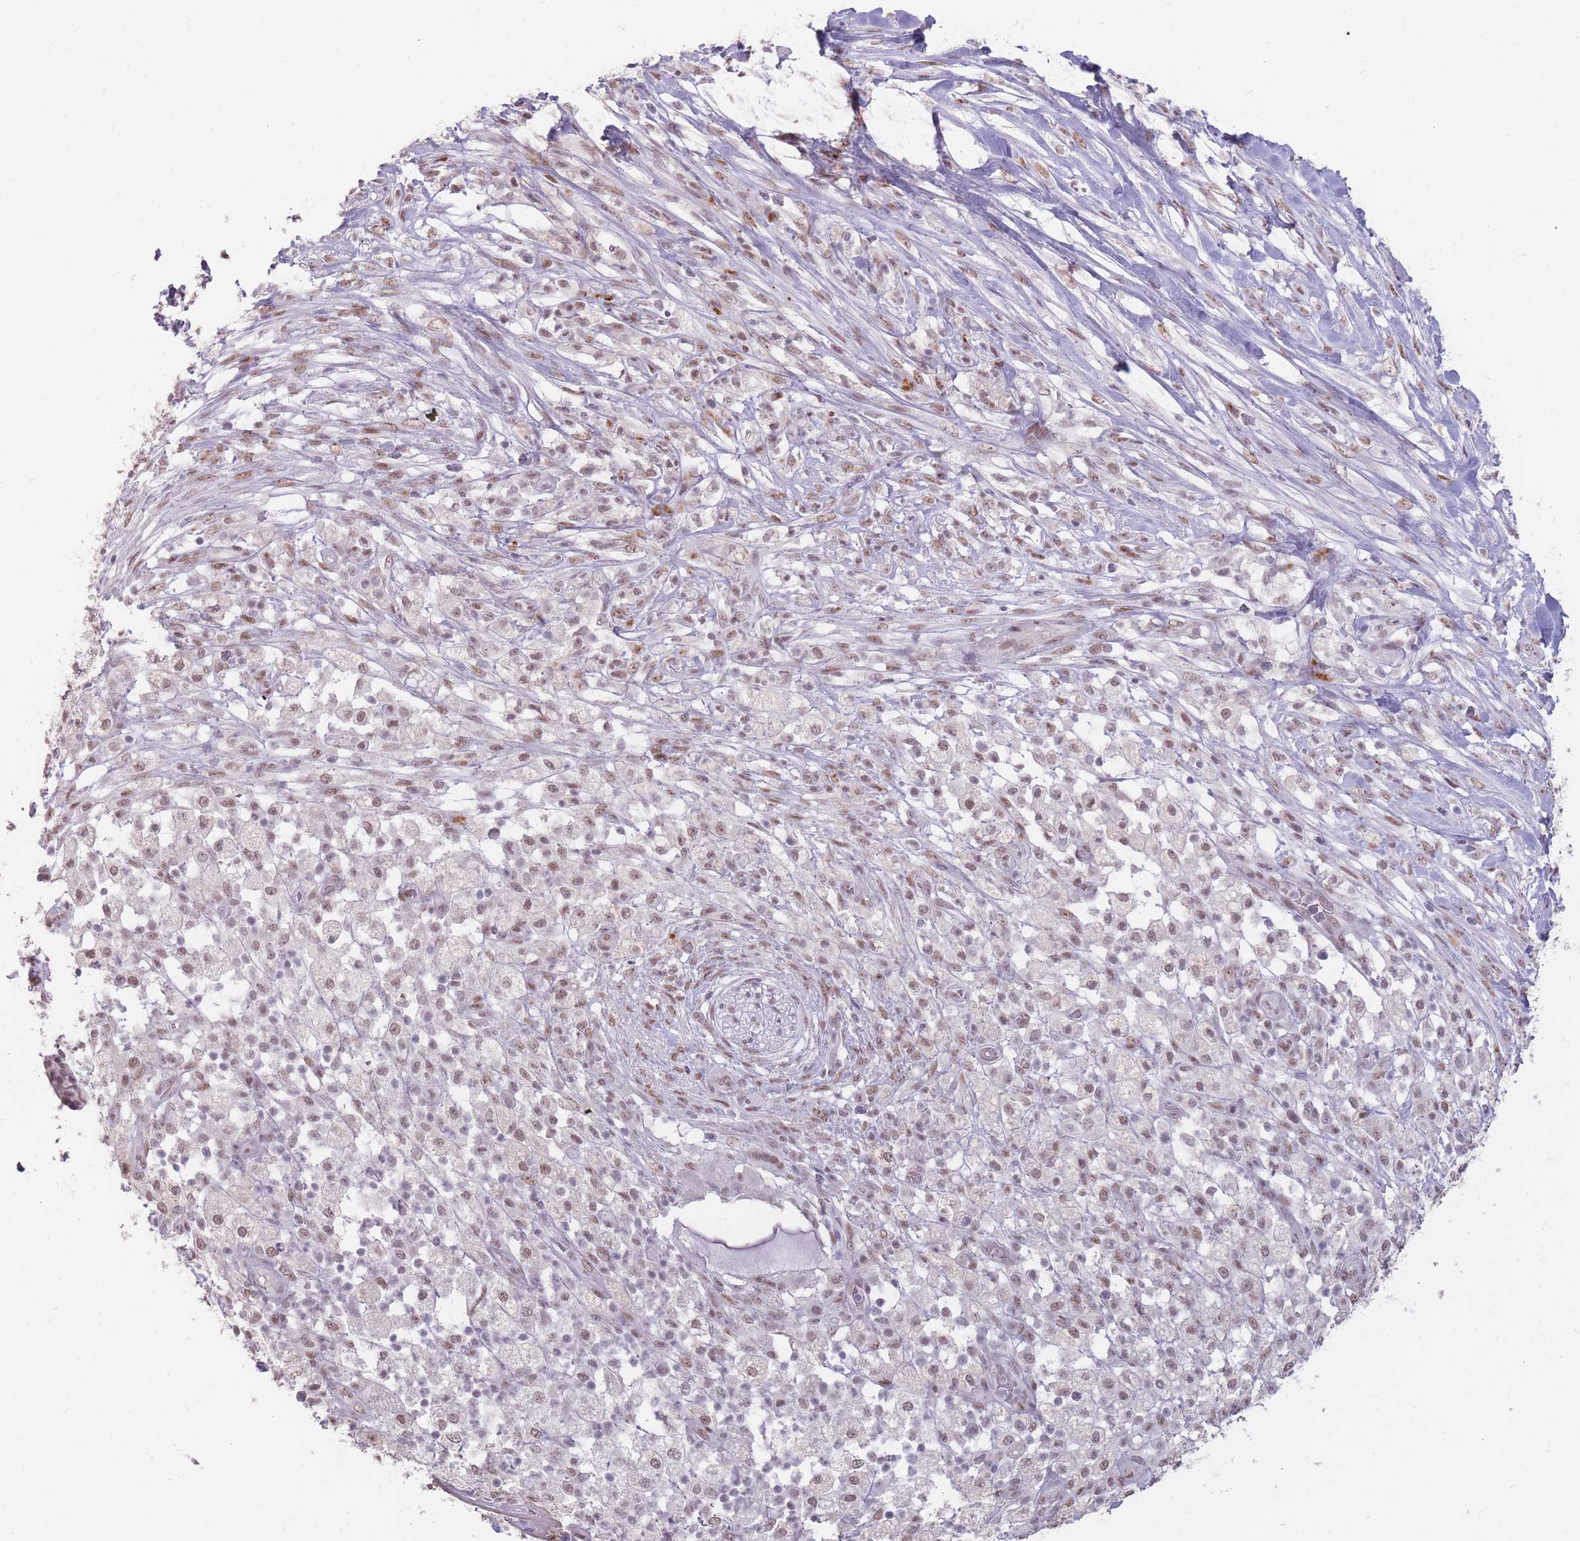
{"staining": {"intensity": "weak", "quantity": ">75%", "location": "nuclear"}, "tissue": "pancreatic cancer", "cell_type": "Tumor cells", "image_type": "cancer", "snomed": [{"axis": "morphology", "description": "Adenocarcinoma, NOS"}, {"axis": "topography", "description": "Pancreas"}], "caption": "Pancreatic adenocarcinoma tissue reveals weak nuclear staining in about >75% of tumor cells, visualized by immunohistochemistry.", "gene": "HNRNPUL1", "patient": {"sex": "female", "age": 72}}